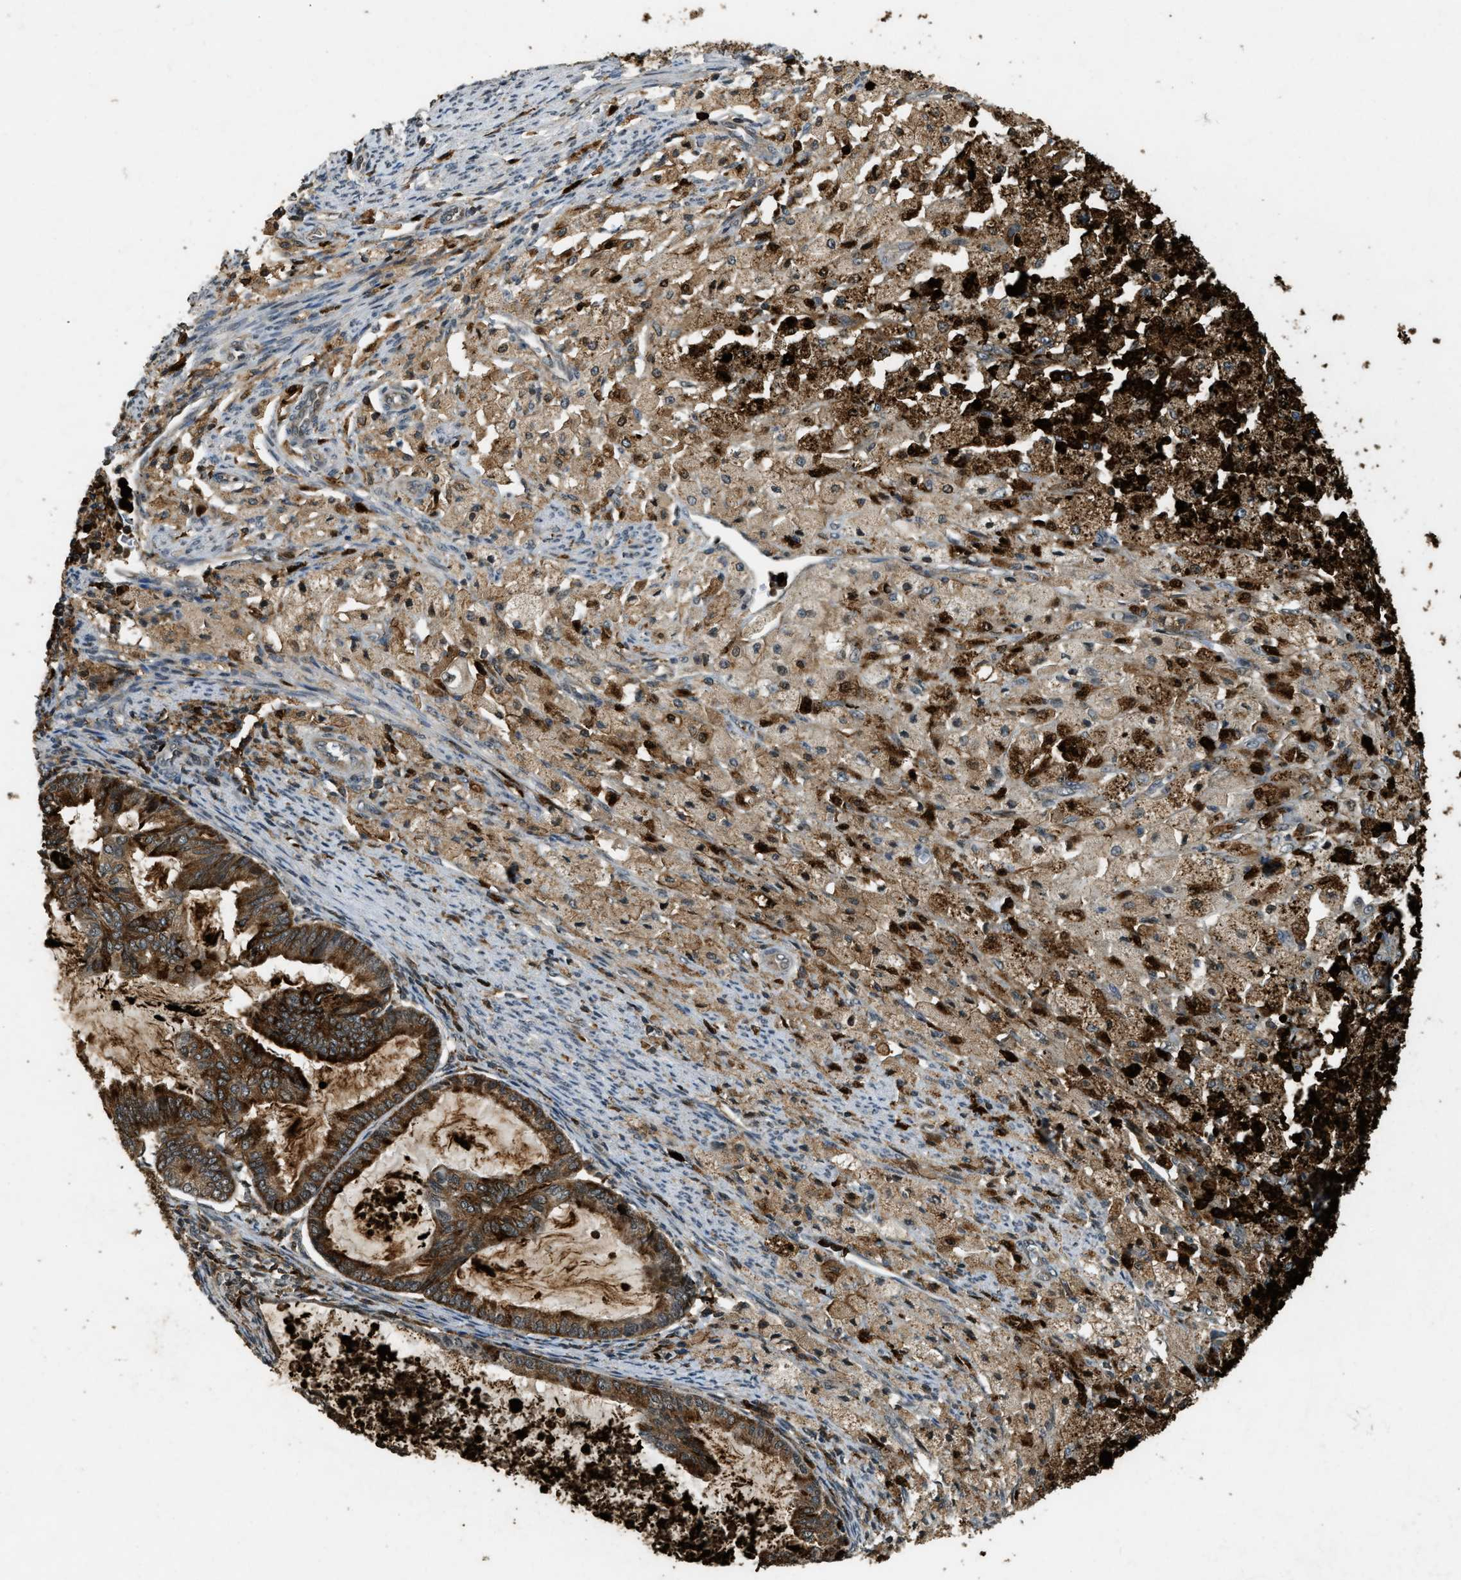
{"staining": {"intensity": "strong", "quantity": ">75%", "location": "cytoplasmic/membranous"}, "tissue": "cervical cancer", "cell_type": "Tumor cells", "image_type": "cancer", "snomed": [{"axis": "morphology", "description": "Normal tissue, NOS"}, {"axis": "morphology", "description": "Adenocarcinoma, NOS"}, {"axis": "topography", "description": "Cervix"}, {"axis": "topography", "description": "Endometrium"}], "caption": "About >75% of tumor cells in cervical adenocarcinoma show strong cytoplasmic/membranous protein staining as visualized by brown immunohistochemical staining.", "gene": "RNF141", "patient": {"sex": "female", "age": 86}}